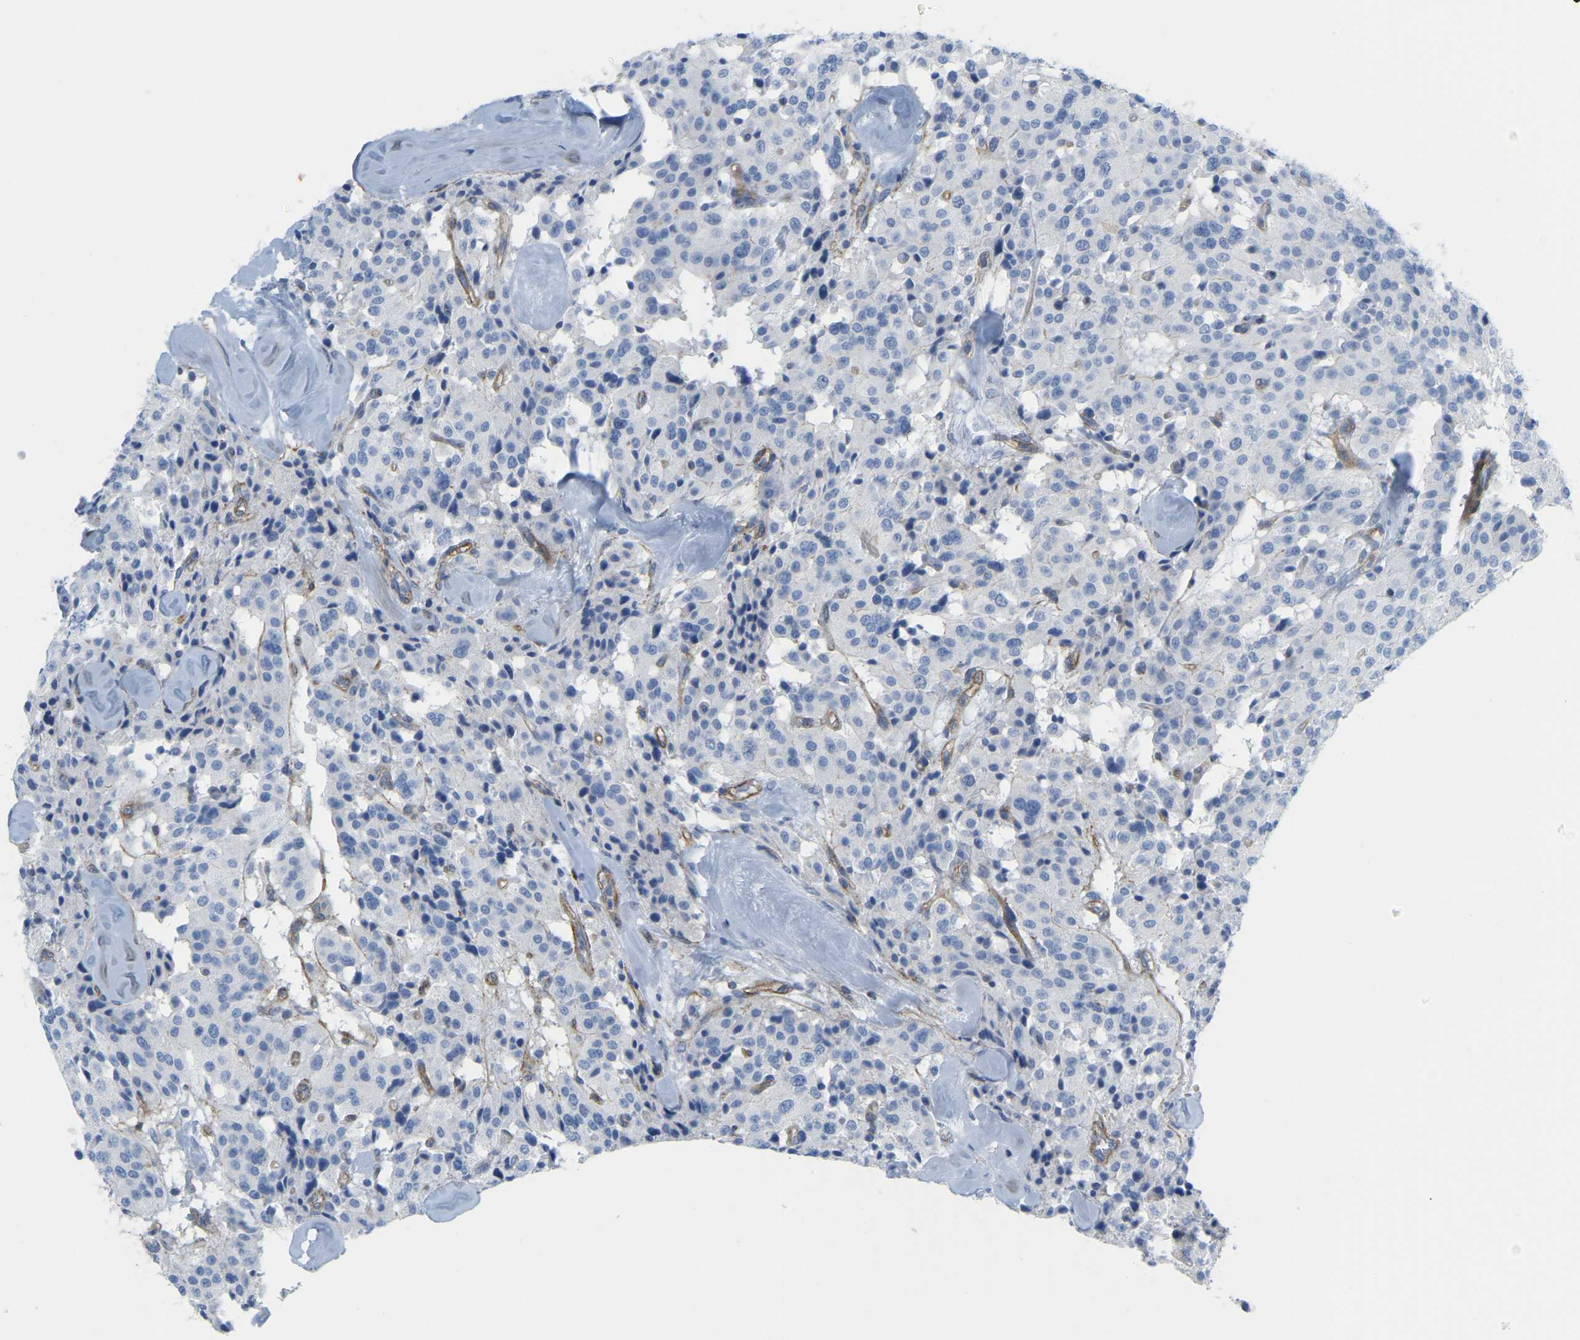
{"staining": {"intensity": "negative", "quantity": "none", "location": "none"}, "tissue": "carcinoid", "cell_type": "Tumor cells", "image_type": "cancer", "snomed": [{"axis": "morphology", "description": "Carcinoid, malignant, NOS"}, {"axis": "topography", "description": "Lung"}], "caption": "DAB immunohistochemical staining of human malignant carcinoid demonstrates no significant positivity in tumor cells.", "gene": "MYL3", "patient": {"sex": "male", "age": 30}}